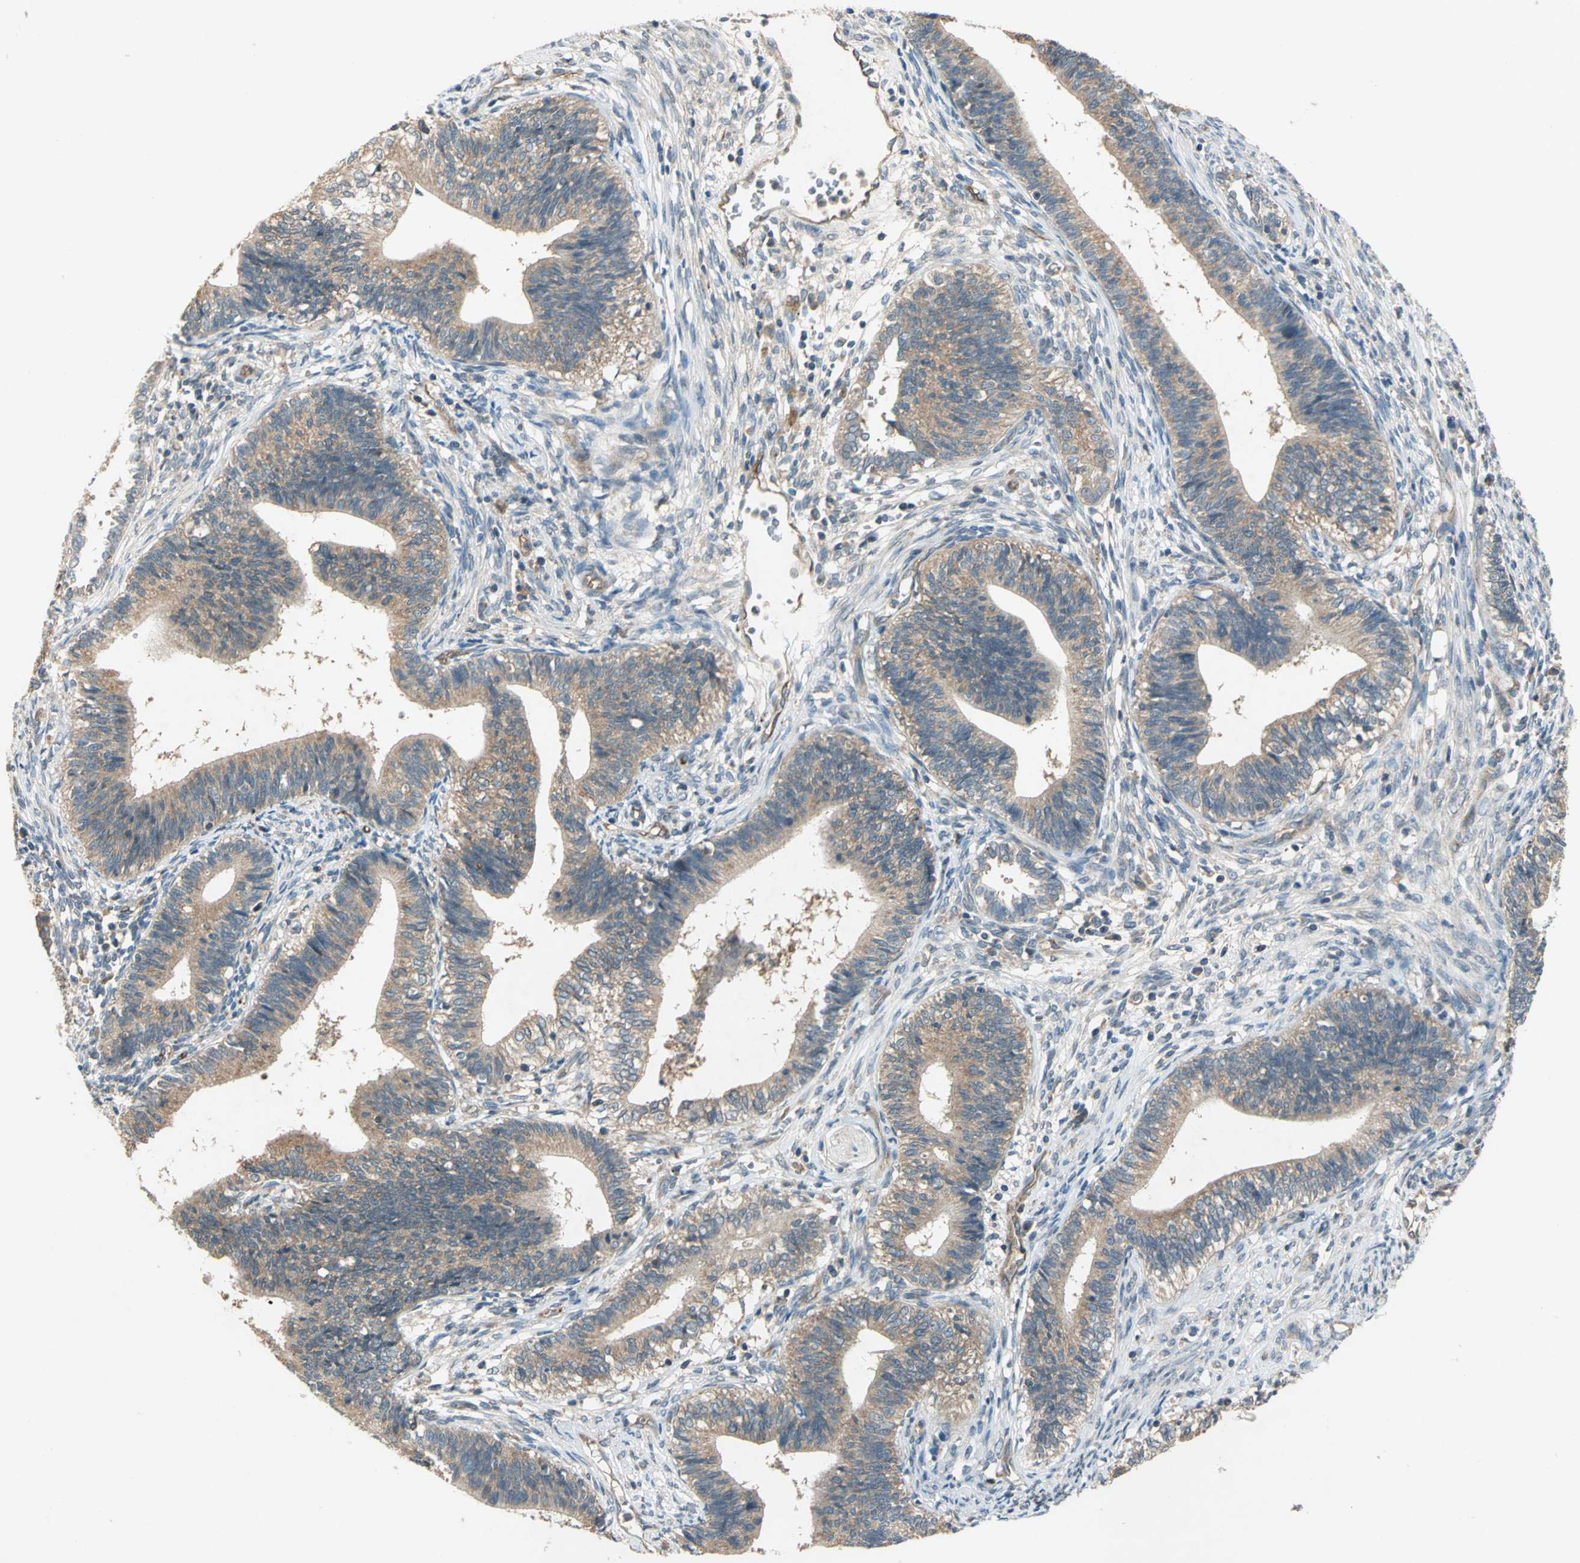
{"staining": {"intensity": "moderate", "quantity": ">75%", "location": "cytoplasmic/membranous"}, "tissue": "cervical cancer", "cell_type": "Tumor cells", "image_type": "cancer", "snomed": [{"axis": "morphology", "description": "Adenocarcinoma, NOS"}, {"axis": "topography", "description": "Cervix"}], "caption": "Immunohistochemical staining of human cervical adenocarcinoma displays medium levels of moderate cytoplasmic/membranous protein expression in approximately >75% of tumor cells.", "gene": "EMCN", "patient": {"sex": "female", "age": 44}}